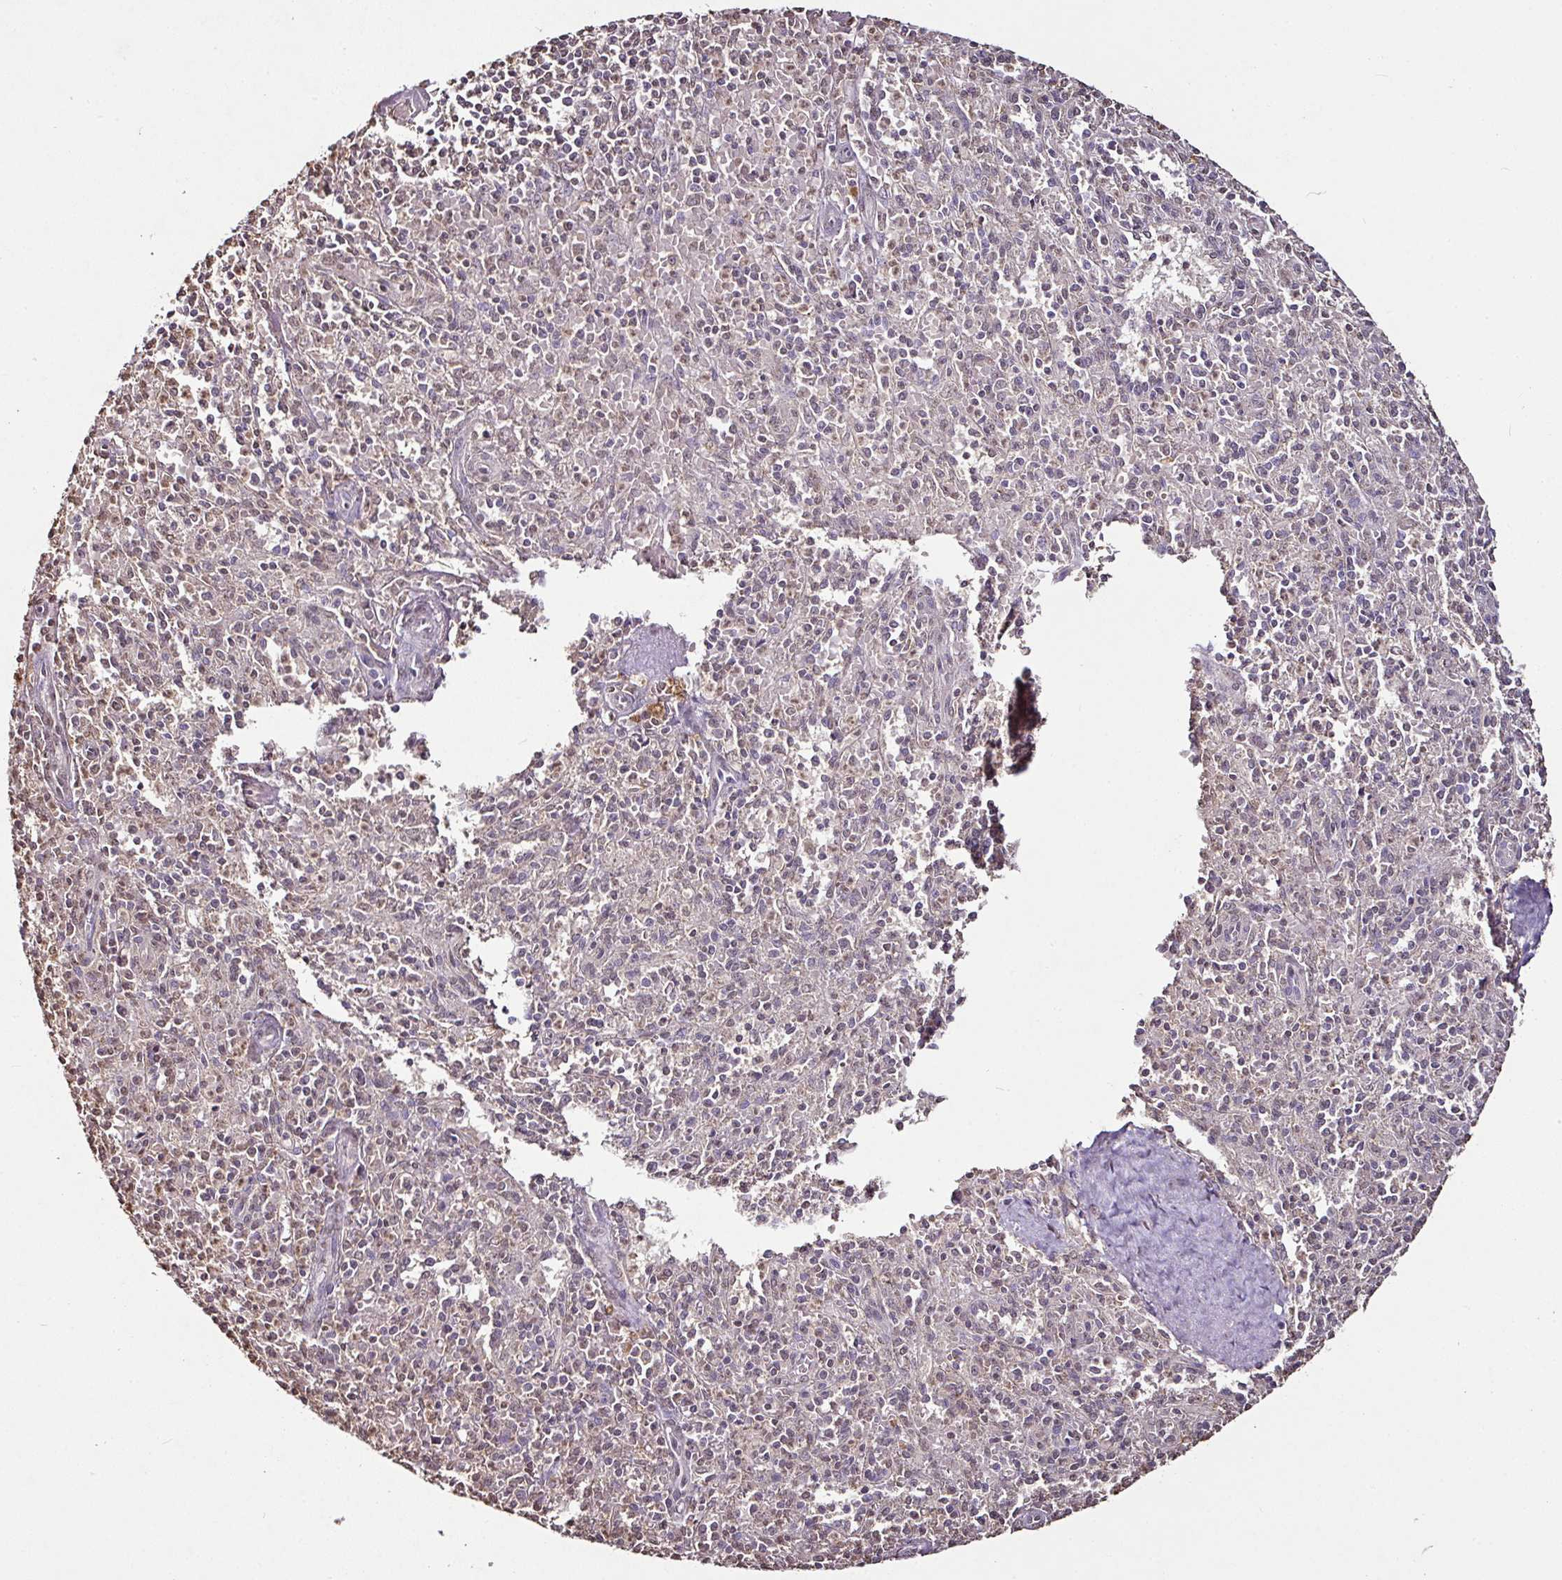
{"staining": {"intensity": "weak", "quantity": "25%-75%", "location": "nuclear"}, "tissue": "spleen", "cell_type": "Cells in red pulp", "image_type": "normal", "snomed": [{"axis": "morphology", "description": "Normal tissue, NOS"}, {"axis": "topography", "description": "Spleen"}], "caption": "IHC (DAB) staining of benign spleen exhibits weak nuclear protein positivity in about 25%-75% of cells in red pulp. Using DAB (brown) and hematoxylin (blue) stains, captured at high magnification using brightfield microscopy.", "gene": "RPL38", "patient": {"sex": "female", "age": 70}}